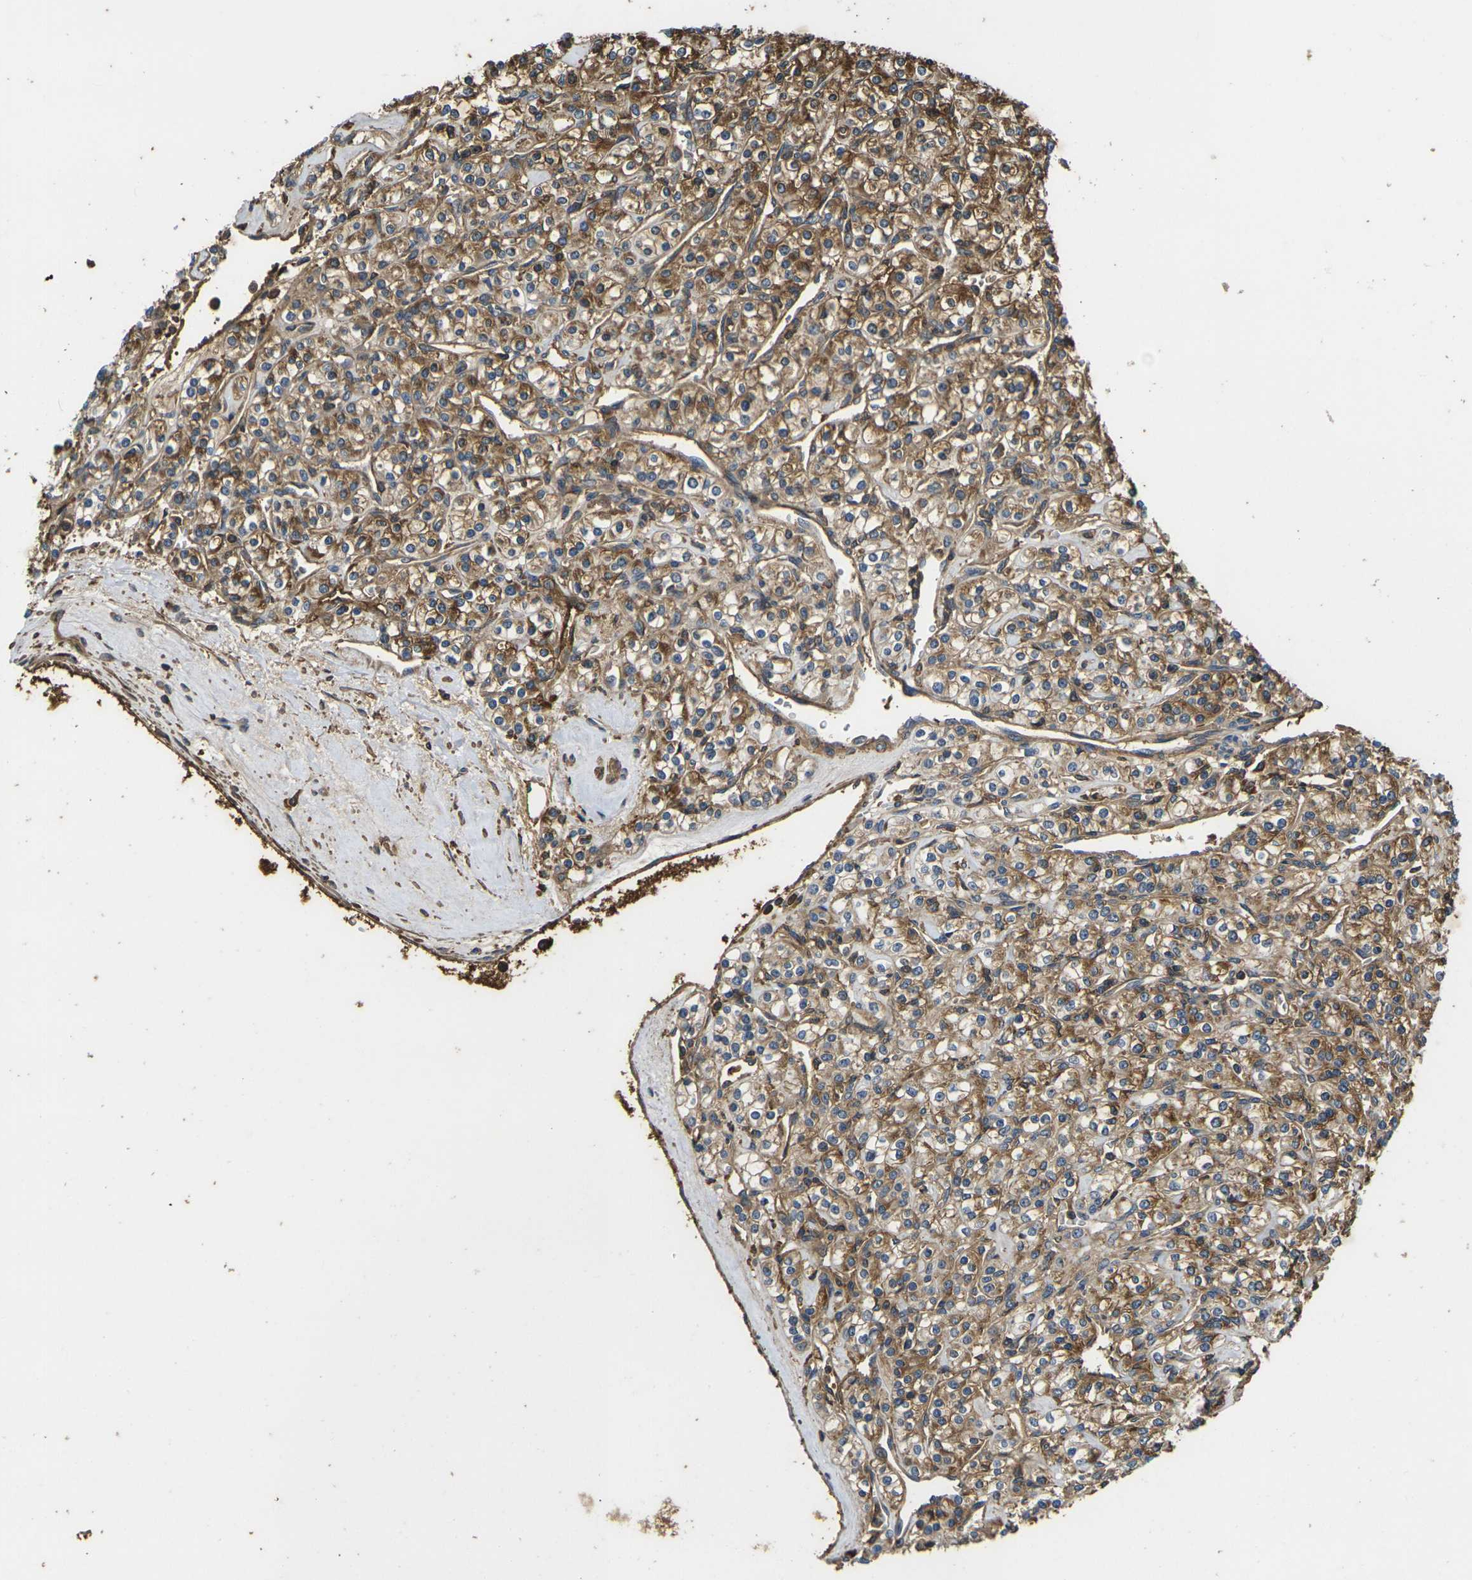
{"staining": {"intensity": "moderate", "quantity": ">75%", "location": "cytoplasmic/membranous"}, "tissue": "renal cancer", "cell_type": "Tumor cells", "image_type": "cancer", "snomed": [{"axis": "morphology", "description": "Adenocarcinoma, NOS"}, {"axis": "topography", "description": "Kidney"}], "caption": "Immunohistochemistry photomicrograph of neoplastic tissue: human renal adenocarcinoma stained using immunohistochemistry (IHC) exhibits medium levels of moderate protein expression localized specifically in the cytoplasmic/membranous of tumor cells, appearing as a cytoplasmic/membranous brown color.", "gene": "HSPG2", "patient": {"sex": "male", "age": 77}}